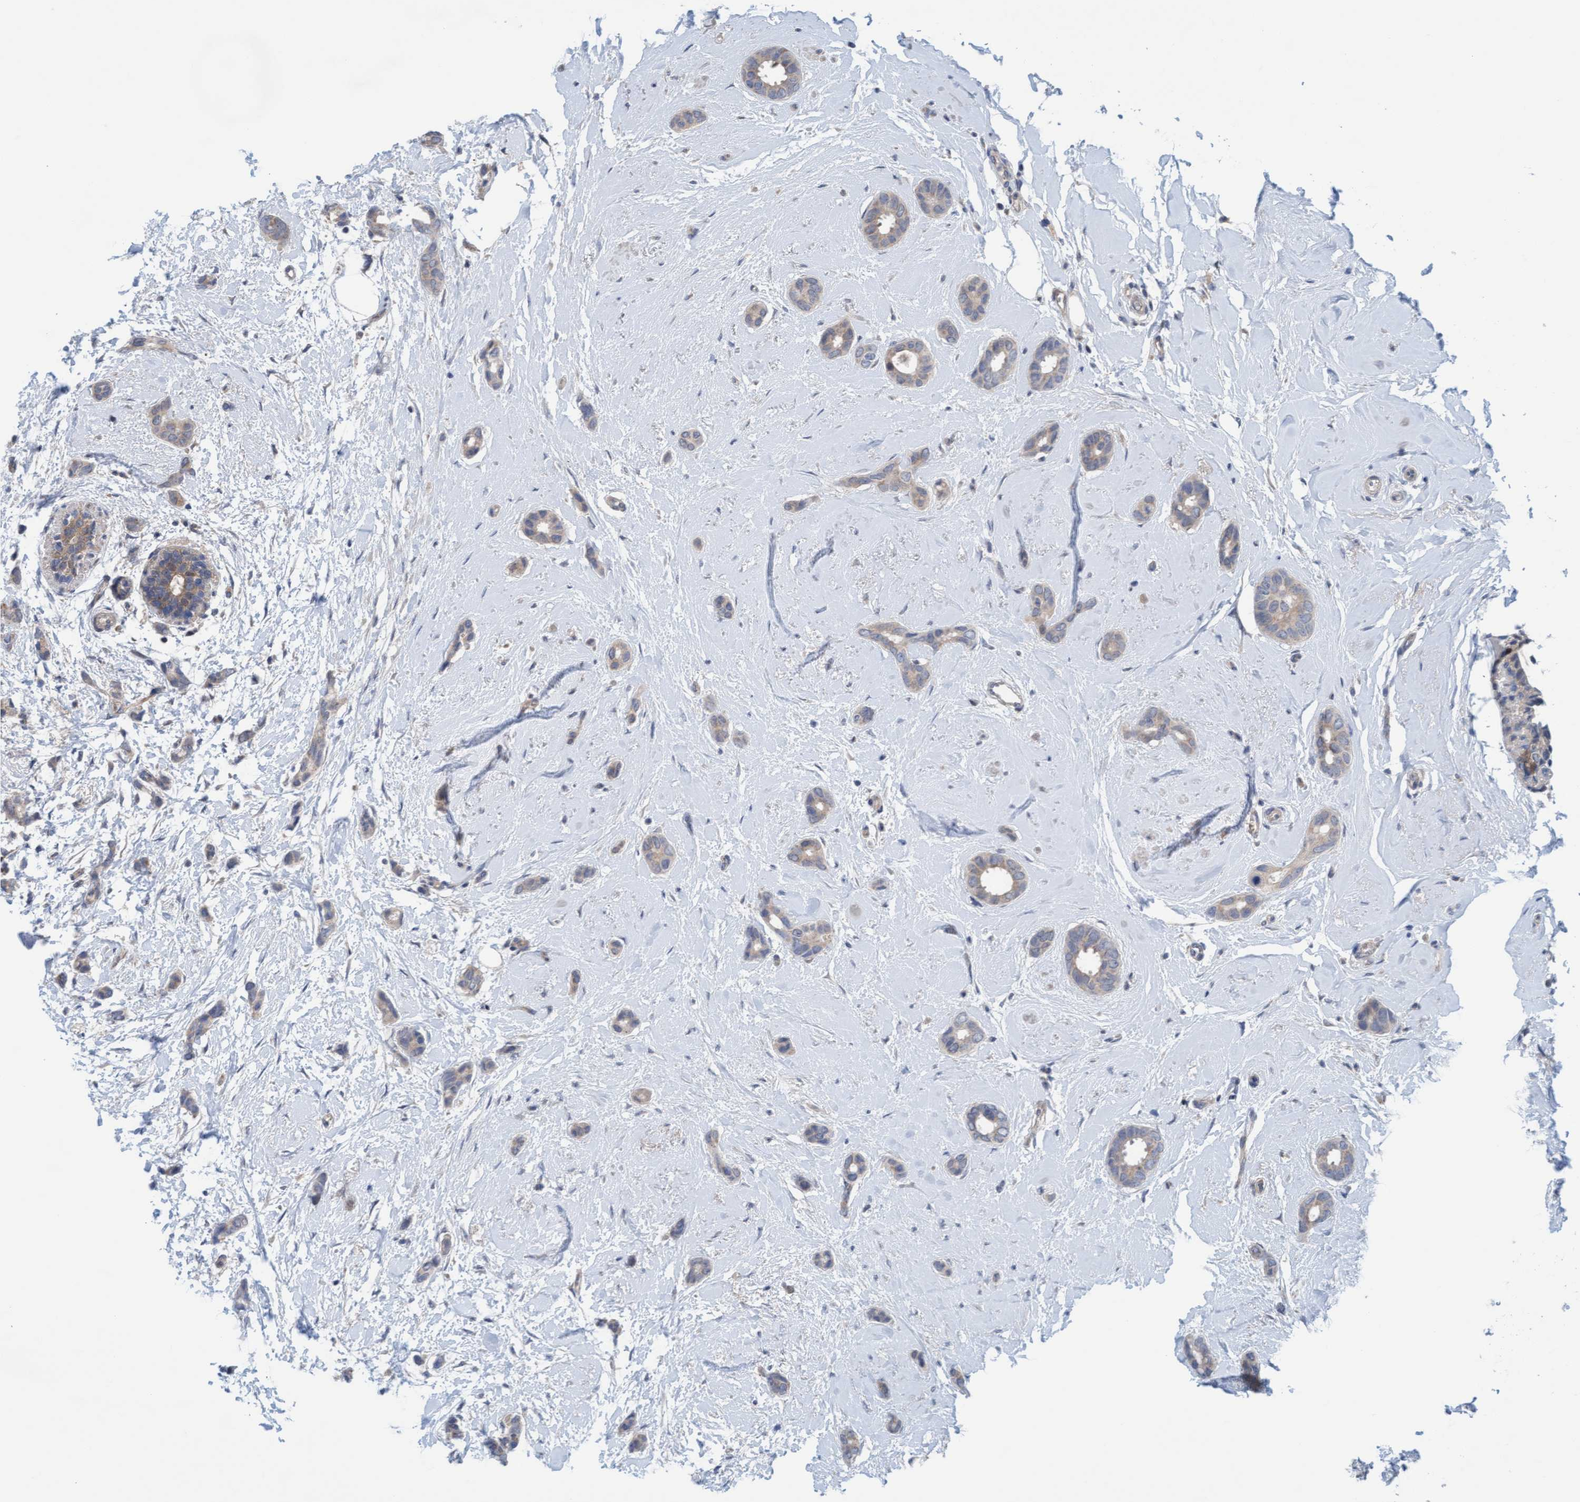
{"staining": {"intensity": "negative", "quantity": "none", "location": "none"}, "tissue": "breast cancer", "cell_type": "Tumor cells", "image_type": "cancer", "snomed": [{"axis": "morphology", "description": "Duct carcinoma"}, {"axis": "topography", "description": "Breast"}], "caption": "Immunohistochemistry histopathology image of breast intraductal carcinoma stained for a protein (brown), which displays no staining in tumor cells.", "gene": "KLHL25", "patient": {"sex": "female", "age": 55}}